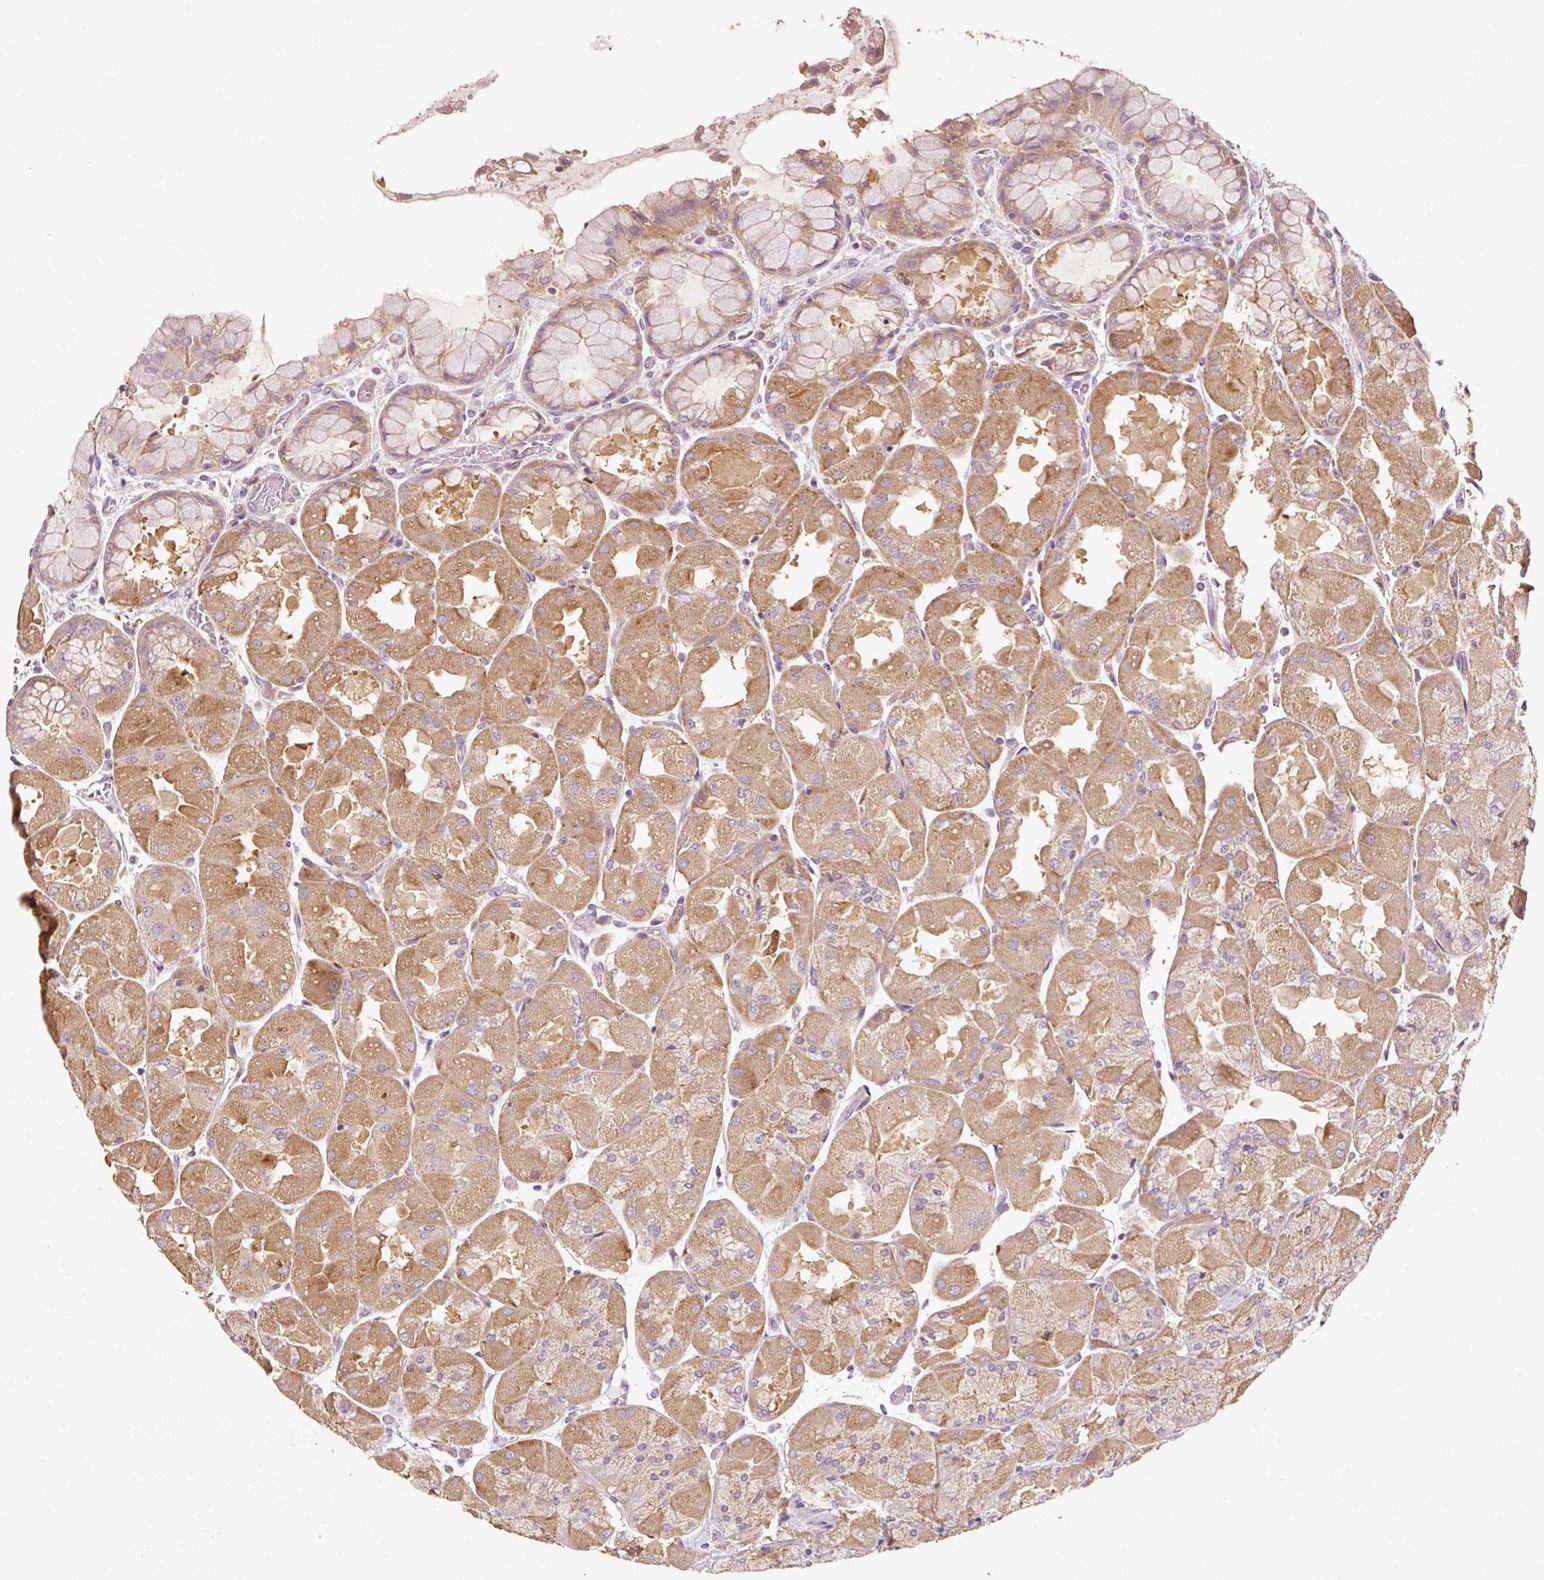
{"staining": {"intensity": "moderate", "quantity": ">75%", "location": "cytoplasmic/membranous"}, "tissue": "stomach", "cell_type": "Glandular cells", "image_type": "normal", "snomed": [{"axis": "morphology", "description": "Normal tissue, NOS"}, {"axis": "topography", "description": "Stomach"}], "caption": "The photomicrograph shows a brown stain indicating the presence of a protein in the cytoplasmic/membranous of glandular cells in stomach.", "gene": "NAPA", "patient": {"sex": "female", "age": 61}}